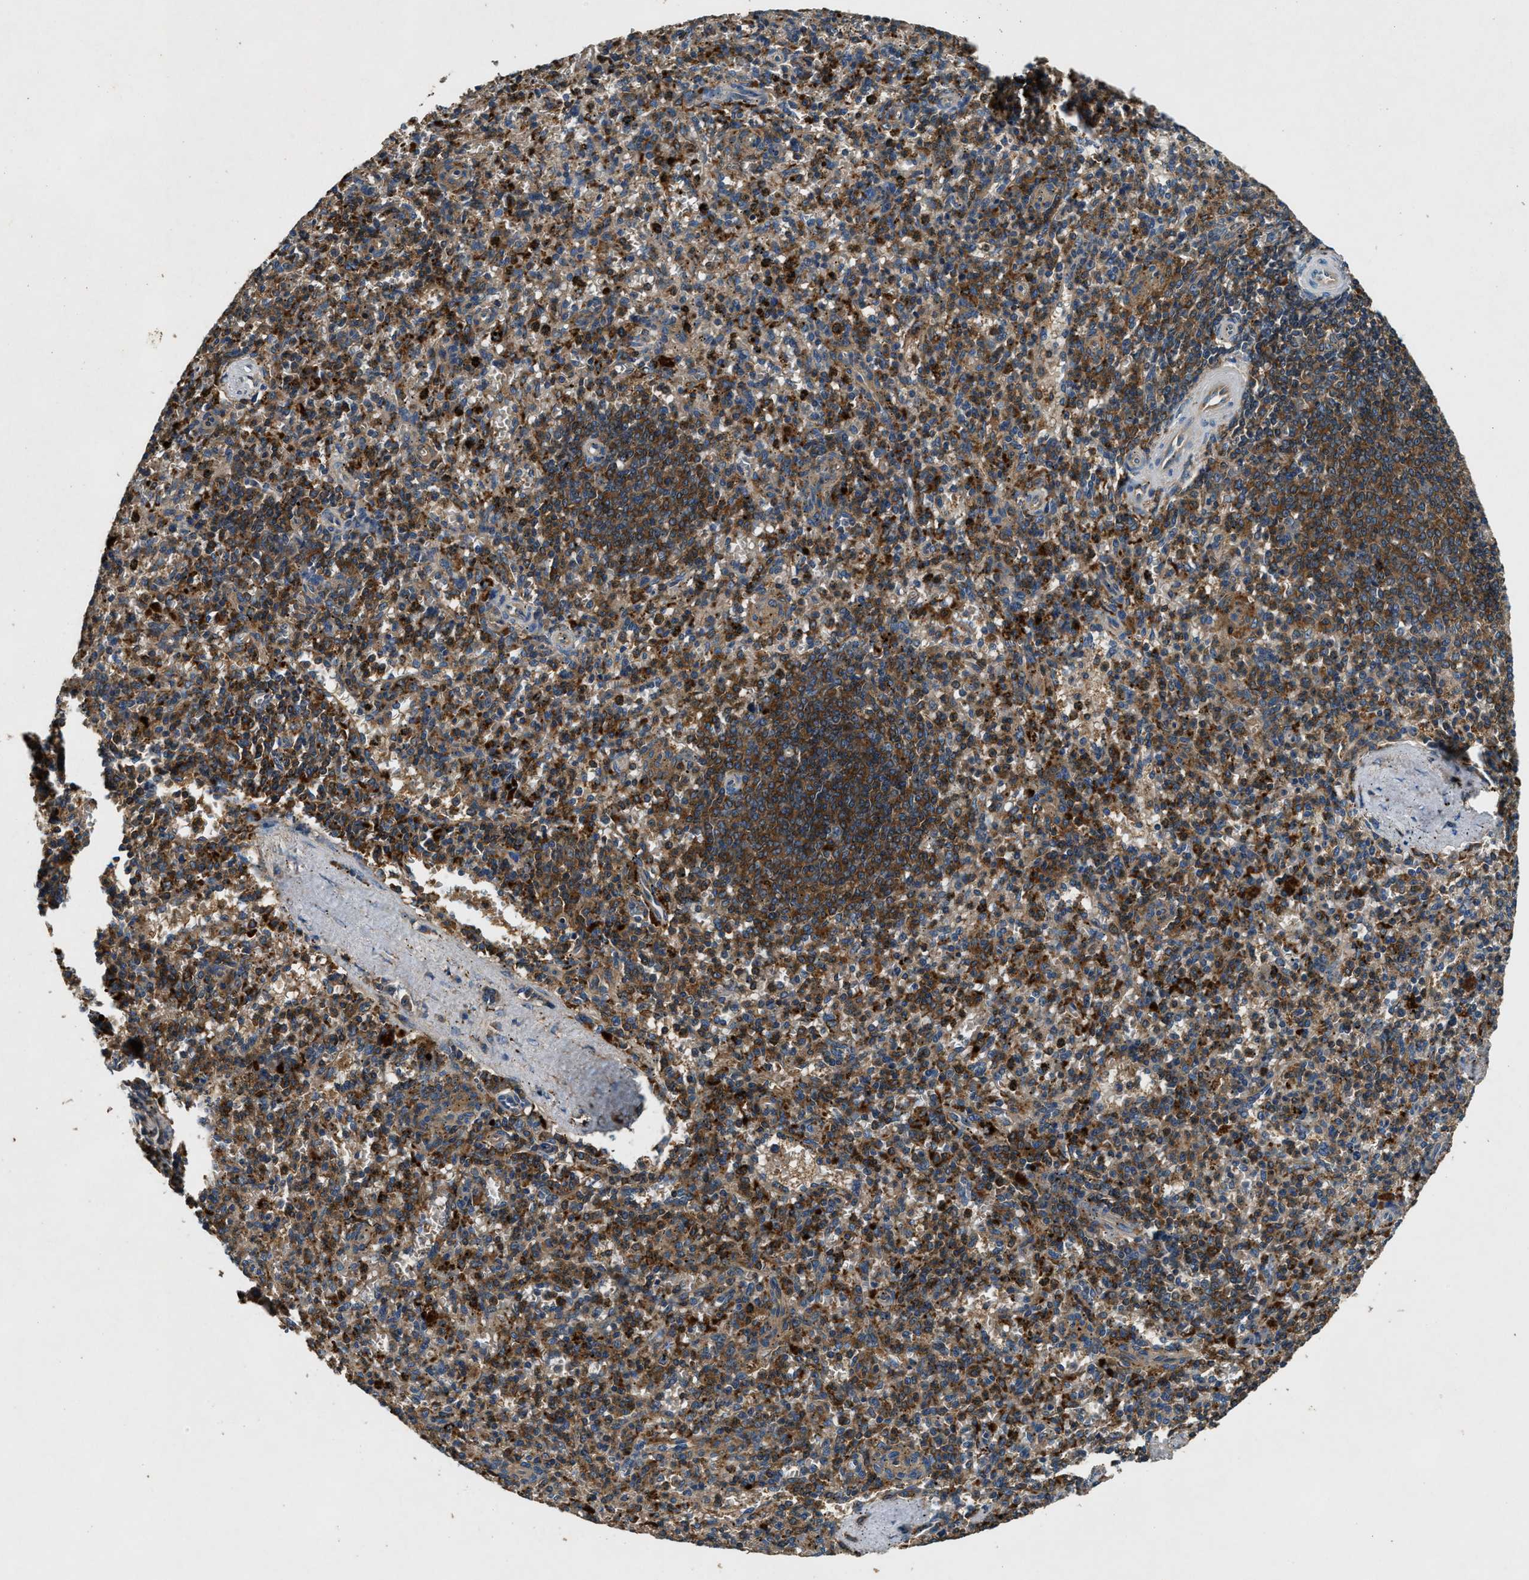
{"staining": {"intensity": "moderate", "quantity": ">75%", "location": "cytoplasmic/membranous"}, "tissue": "spleen", "cell_type": "Cells in red pulp", "image_type": "normal", "snomed": [{"axis": "morphology", "description": "Normal tissue, NOS"}, {"axis": "topography", "description": "Spleen"}], "caption": "This histopathology image demonstrates immunohistochemistry staining of unremarkable spleen, with medium moderate cytoplasmic/membranous staining in about >75% of cells in red pulp.", "gene": "BLOC1S1", "patient": {"sex": "male", "age": 72}}